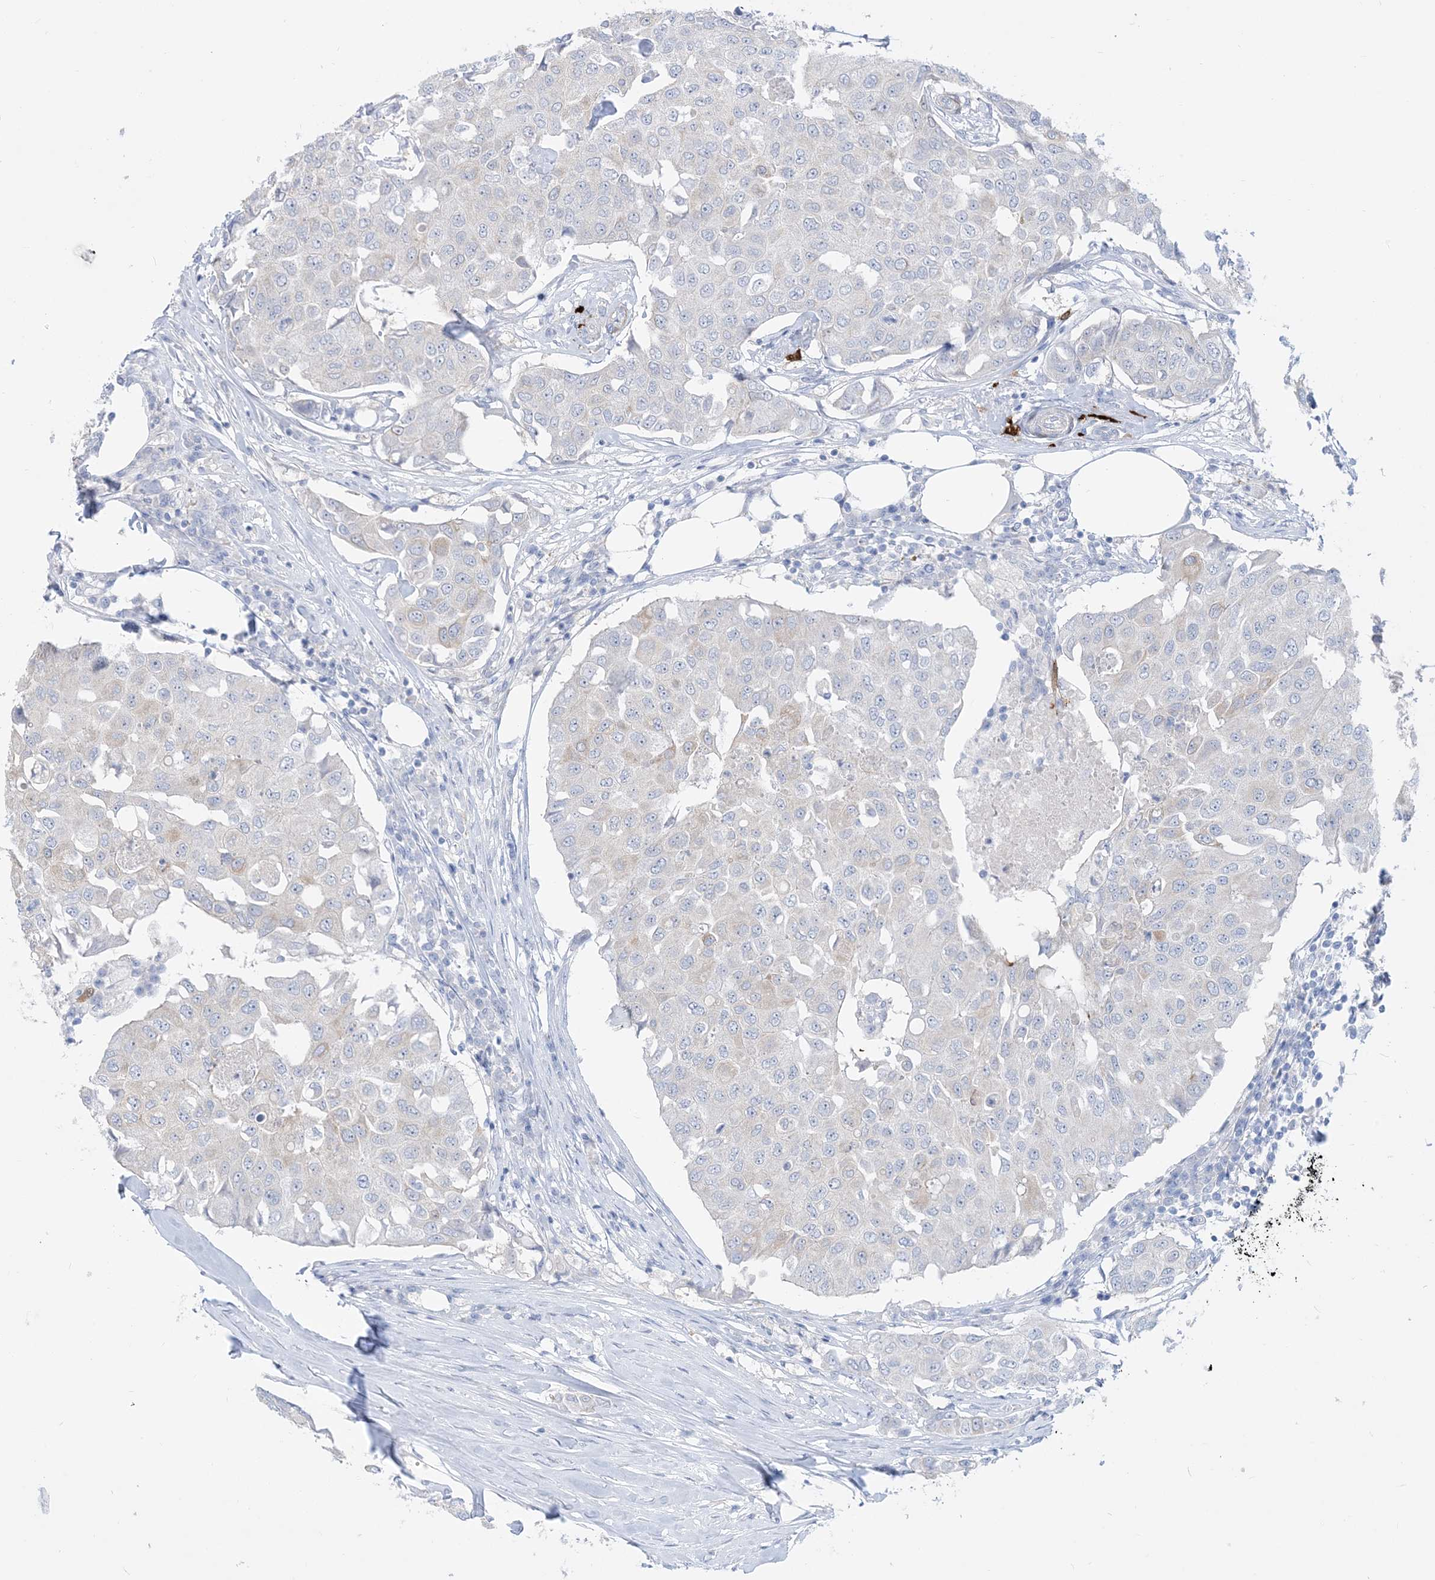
{"staining": {"intensity": "negative", "quantity": "none", "location": "none"}, "tissue": "breast cancer", "cell_type": "Tumor cells", "image_type": "cancer", "snomed": [{"axis": "morphology", "description": "Duct carcinoma"}, {"axis": "topography", "description": "Breast"}], "caption": "This is an immunohistochemistry (IHC) photomicrograph of human breast infiltrating ductal carcinoma. There is no staining in tumor cells.", "gene": "MARS2", "patient": {"sex": "female", "age": 80}}